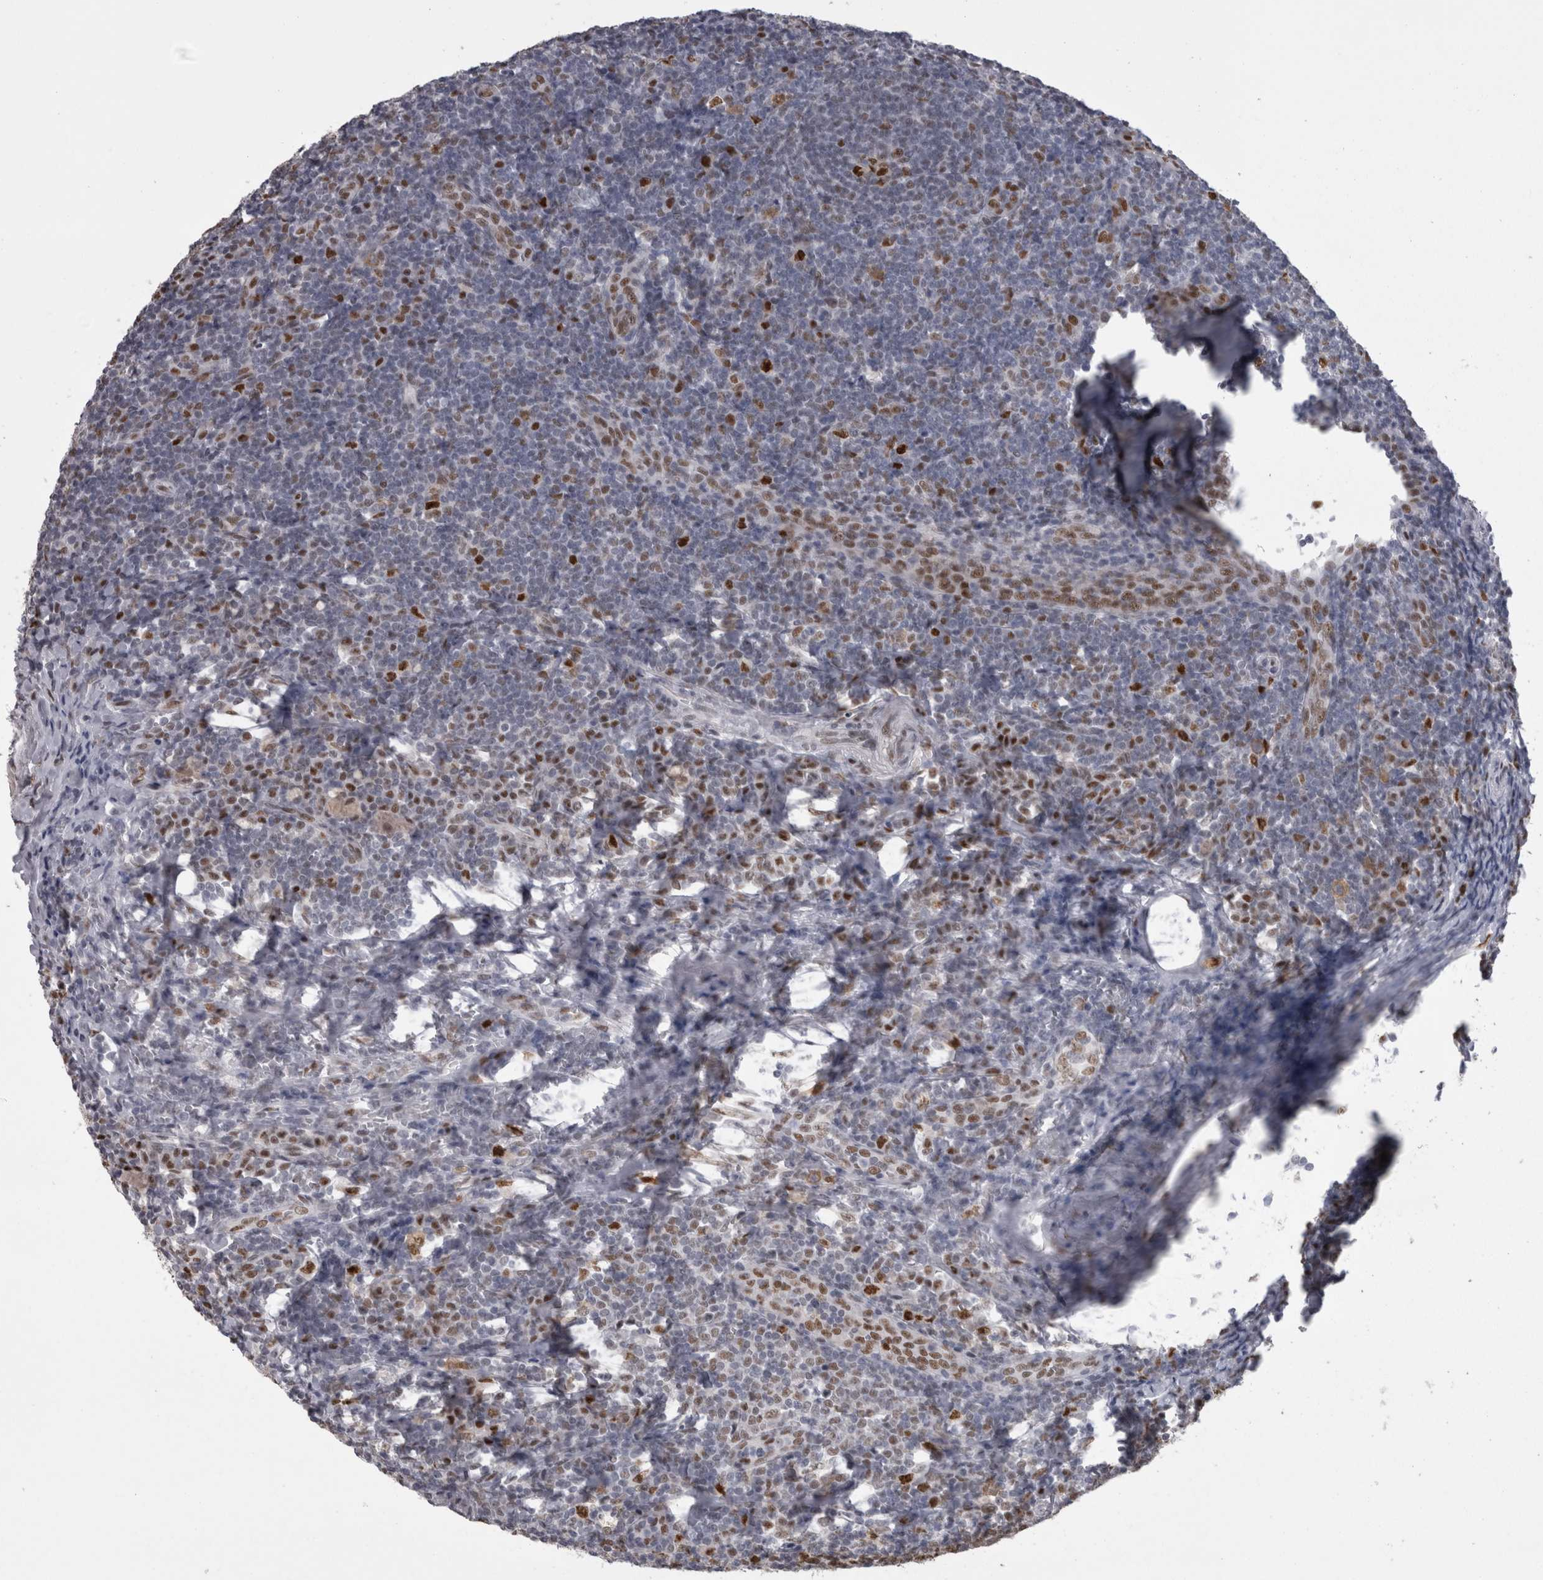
{"staining": {"intensity": "strong", "quantity": ">75%", "location": "cytoplasmic/membranous,nuclear"}, "tissue": "tonsil", "cell_type": "Germinal center cells", "image_type": "normal", "snomed": [{"axis": "morphology", "description": "Normal tissue, NOS"}, {"axis": "topography", "description": "Tonsil"}], "caption": "Benign tonsil displays strong cytoplasmic/membranous,nuclear positivity in about >75% of germinal center cells.", "gene": "C1orf54", "patient": {"sex": "male", "age": 37}}